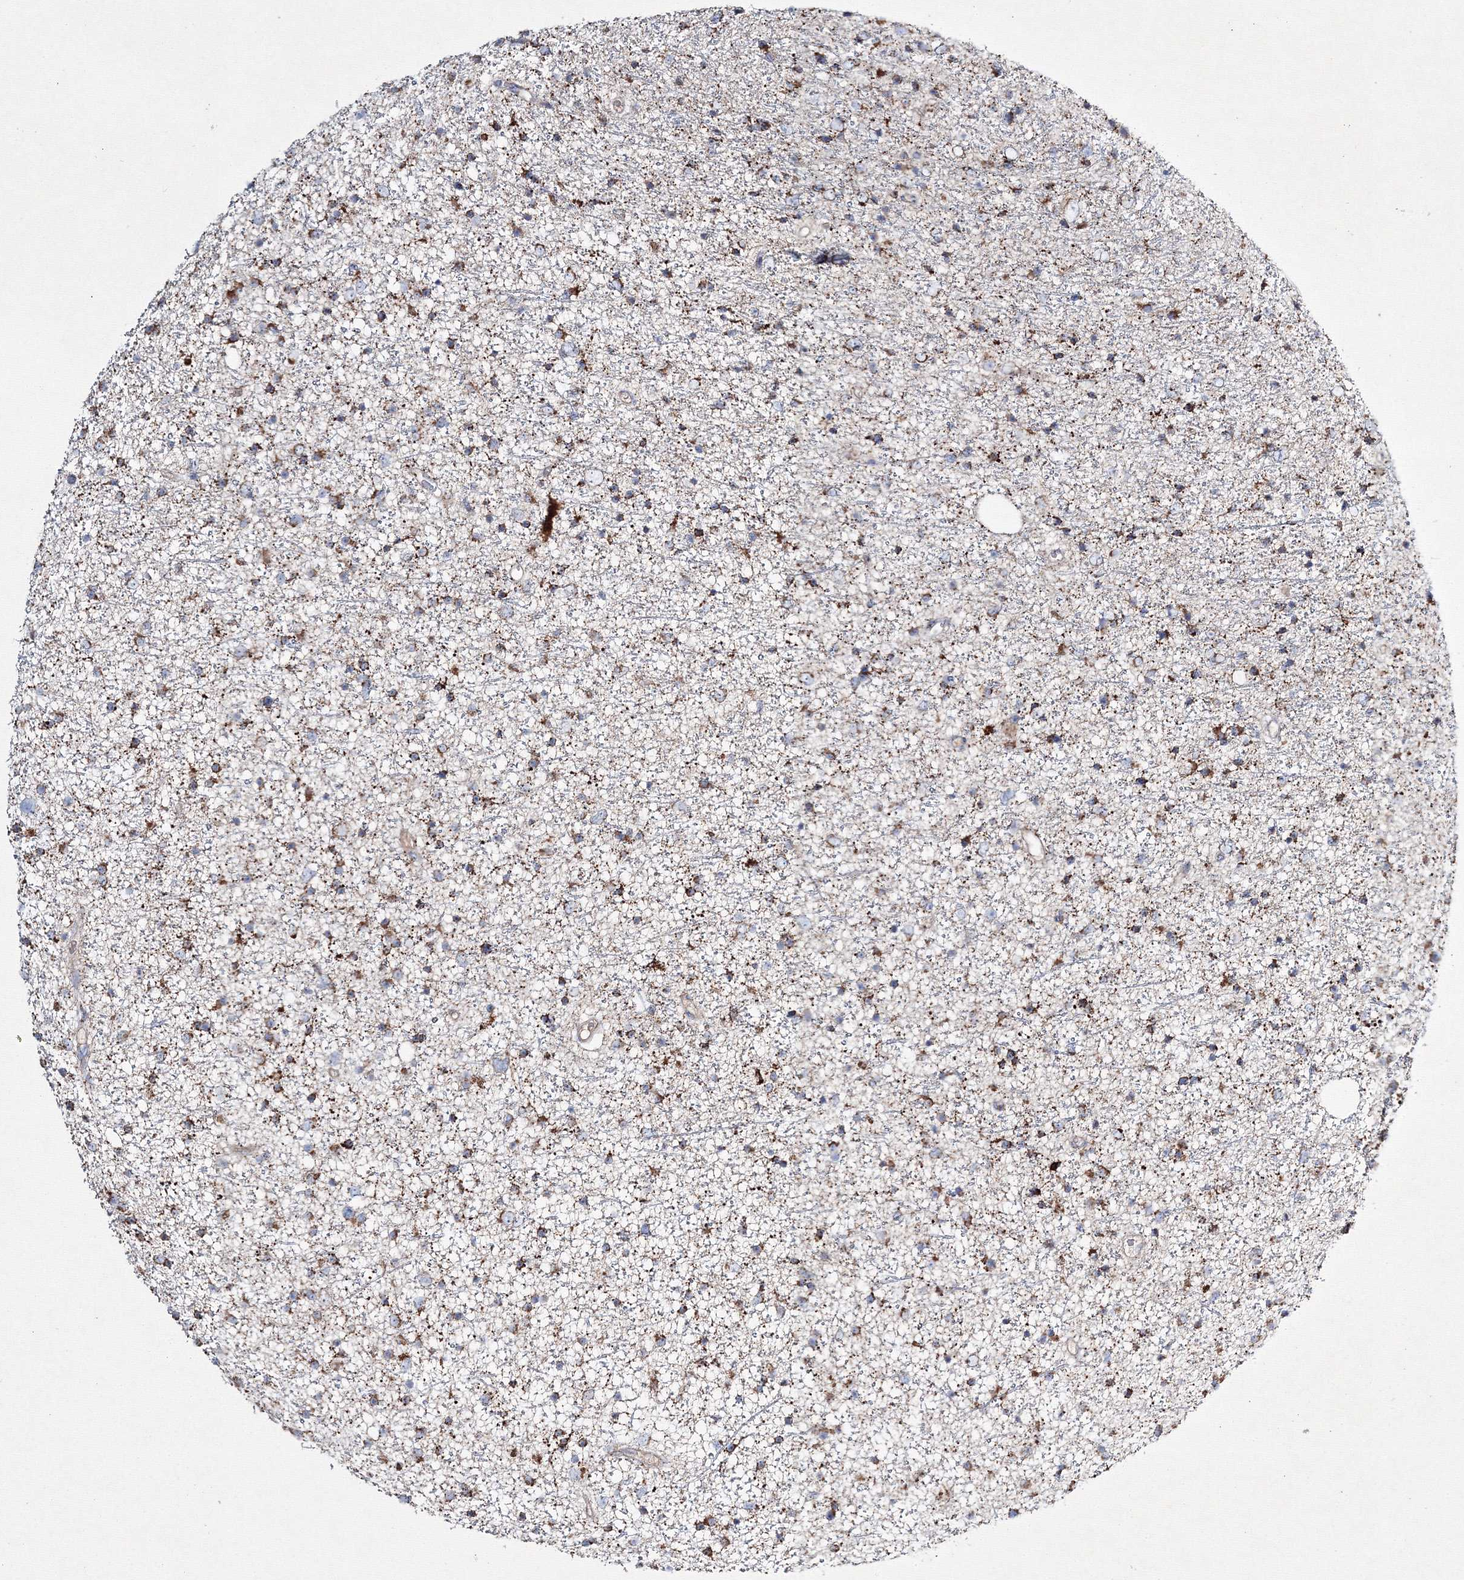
{"staining": {"intensity": "moderate", "quantity": ">75%", "location": "cytoplasmic/membranous"}, "tissue": "glioma", "cell_type": "Tumor cells", "image_type": "cancer", "snomed": [{"axis": "morphology", "description": "Glioma, malignant, Low grade"}, {"axis": "topography", "description": "Cerebral cortex"}], "caption": "Immunohistochemical staining of human glioma demonstrates medium levels of moderate cytoplasmic/membranous protein positivity in approximately >75% of tumor cells.", "gene": "IGSF9", "patient": {"sex": "female", "age": 39}}